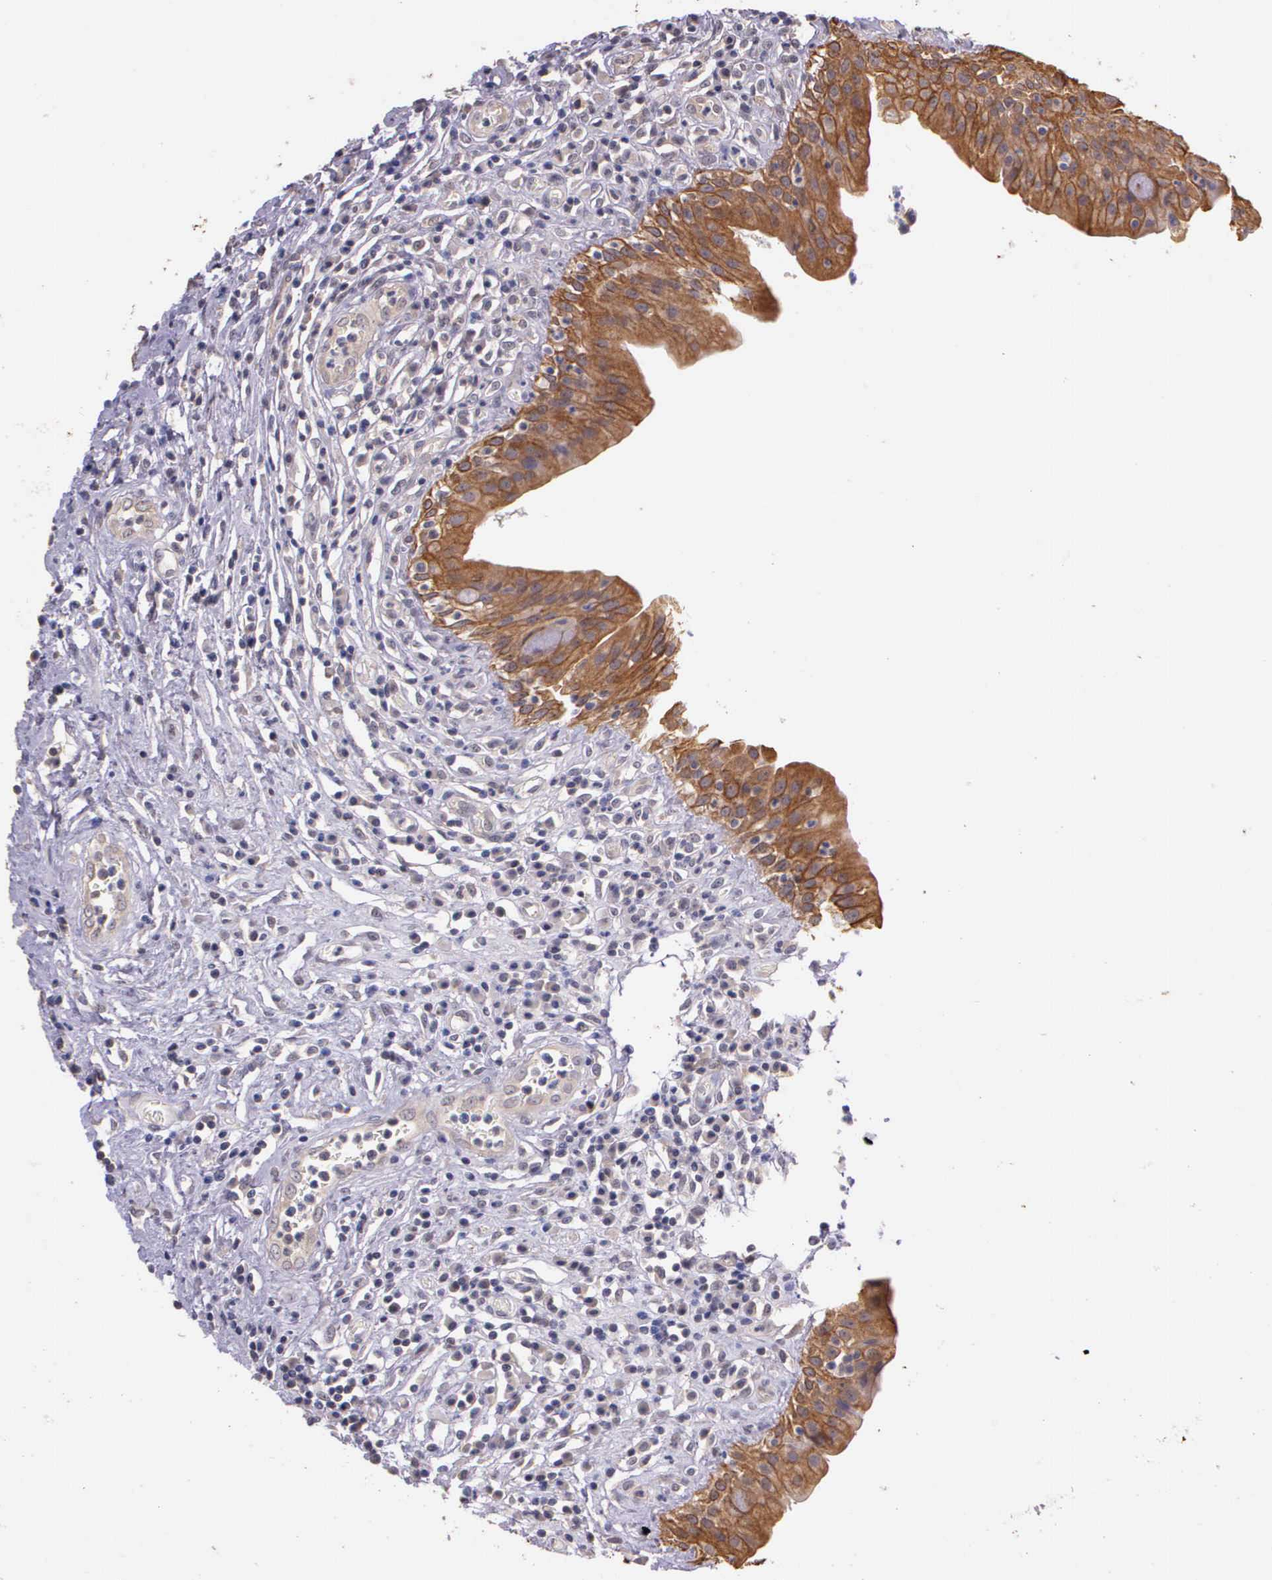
{"staining": {"intensity": "moderate", "quantity": ">75%", "location": "cytoplasmic/membranous"}, "tissue": "urinary bladder", "cell_type": "Urothelial cells", "image_type": "normal", "snomed": [{"axis": "morphology", "description": "Normal tissue, NOS"}, {"axis": "topography", "description": "Urinary bladder"}], "caption": "Protein positivity by immunohistochemistry (IHC) reveals moderate cytoplasmic/membranous expression in approximately >75% of urothelial cells in benign urinary bladder. (IHC, brightfield microscopy, high magnification).", "gene": "IGBP1P2", "patient": {"sex": "female", "age": 85}}